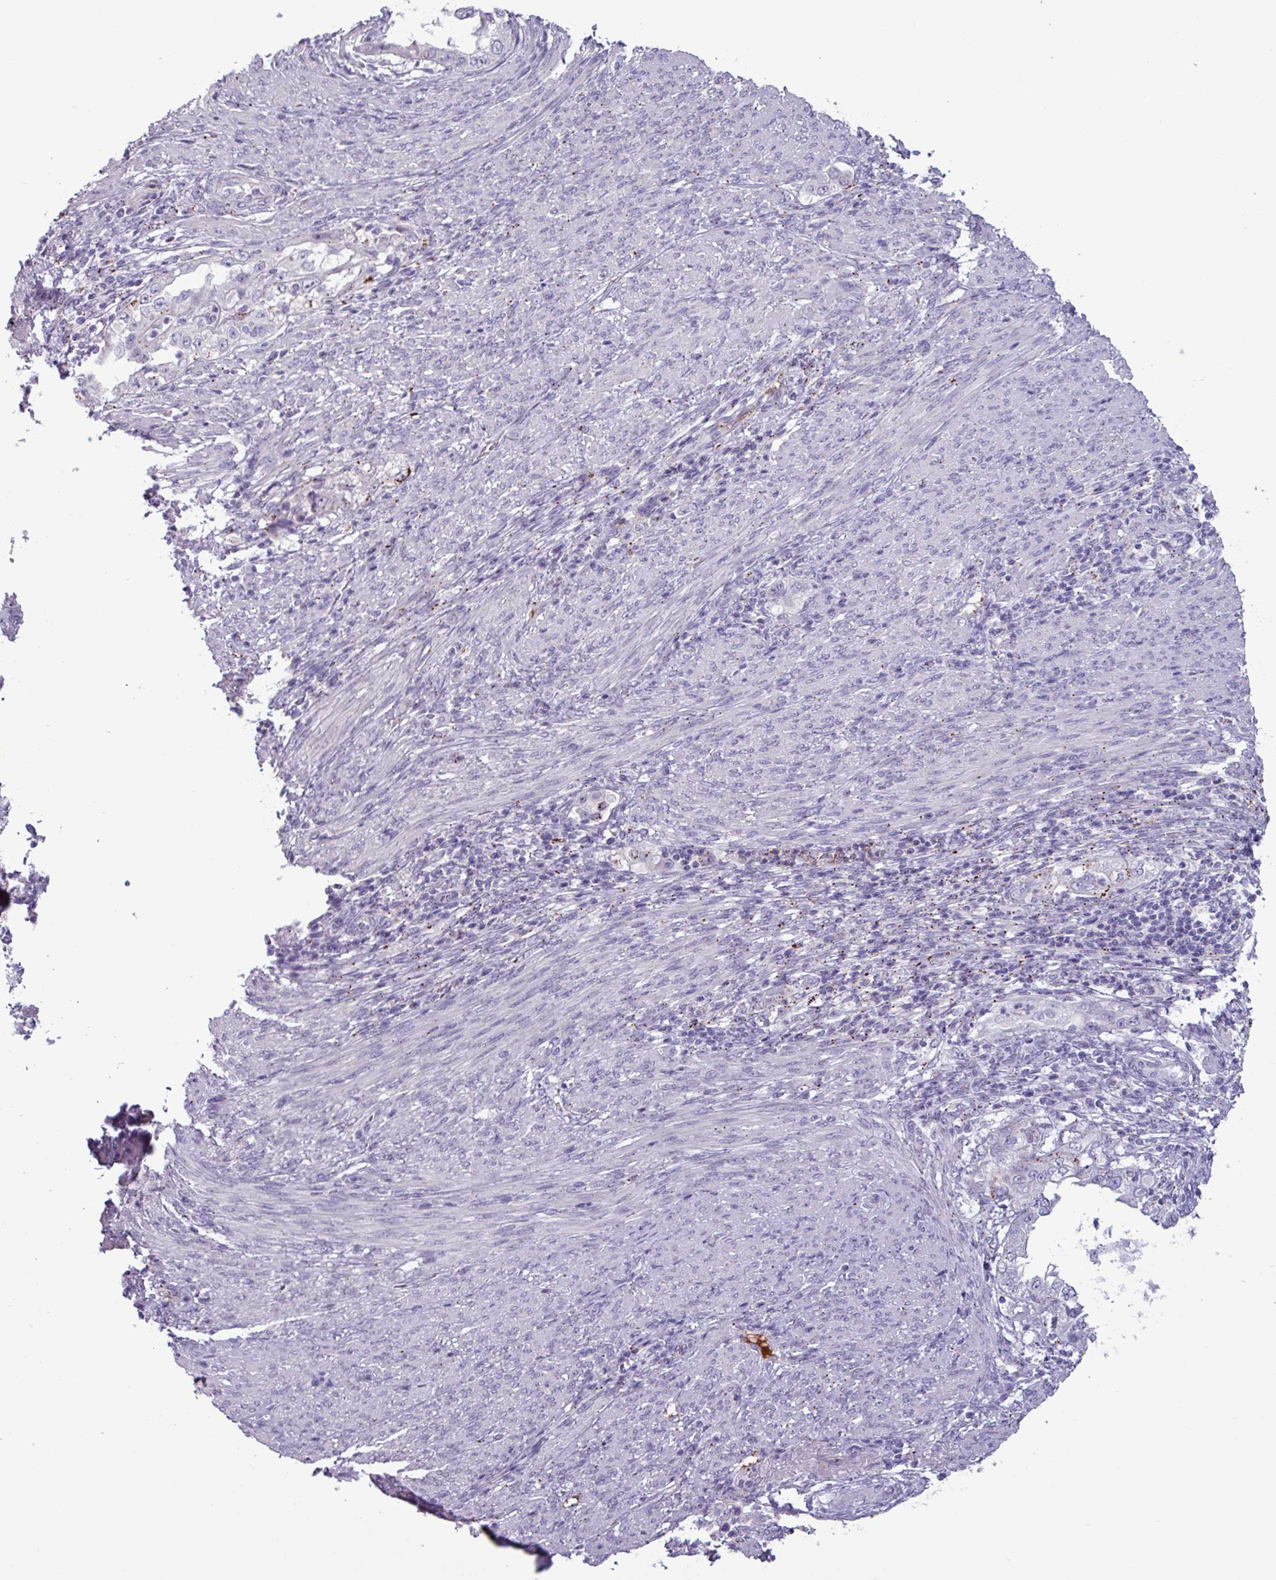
{"staining": {"intensity": "negative", "quantity": "none", "location": "none"}, "tissue": "endometrial cancer", "cell_type": "Tumor cells", "image_type": "cancer", "snomed": [{"axis": "morphology", "description": "Adenocarcinoma, NOS"}, {"axis": "topography", "description": "Endometrium"}], "caption": "The histopathology image demonstrates no staining of tumor cells in endometrial adenocarcinoma. Nuclei are stained in blue.", "gene": "PLIN2", "patient": {"sex": "female", "age": 85}}